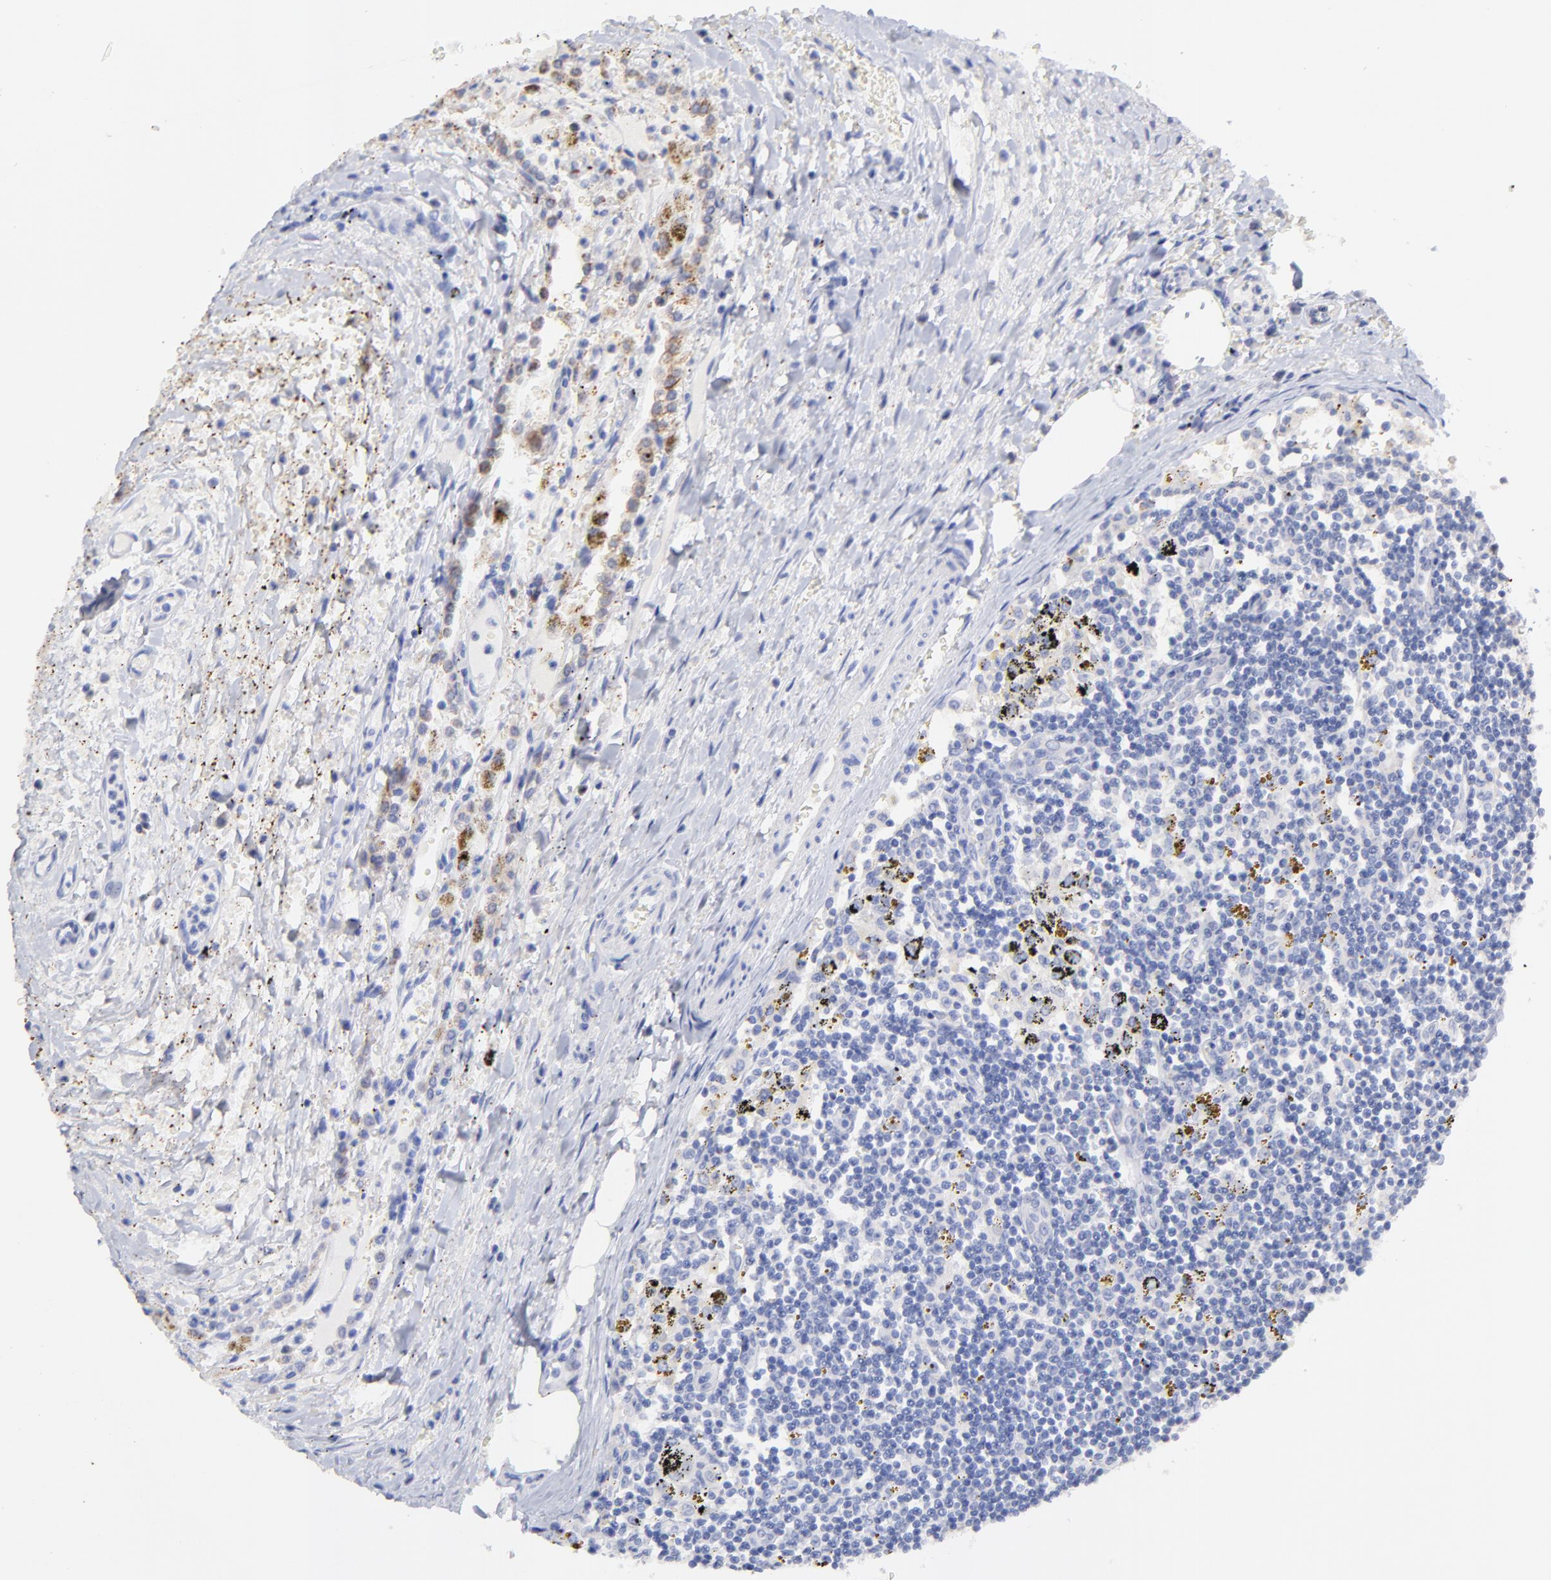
{"staining": {"intensity": "weak", "quantity": "25%-75%", "location": "cytoplasmic/membranous"}, "tissue": "carcinoid", "cell_type": "Tumor cells", "image_type": "cancer", "snomed": [{"axis": "morphology", "description": "Carcinoid, malignant, NOS"}, {"axis": "topography", "description": "Bronchus"}], "caption": "DAB immunohistochemical staining of human carcinoid (malignant) demonstrates weak cytoplasmic/membranous protein positivity in about 25%-75% of tumor cells. Using DAB (3,3'-diaminobenzidine) (brown) and hematoxylin (blue) stains, captured at high magnification using brightfield microscopy.", "gene": "CFAP57", "patient": {"sex": "male", "age": 55}}